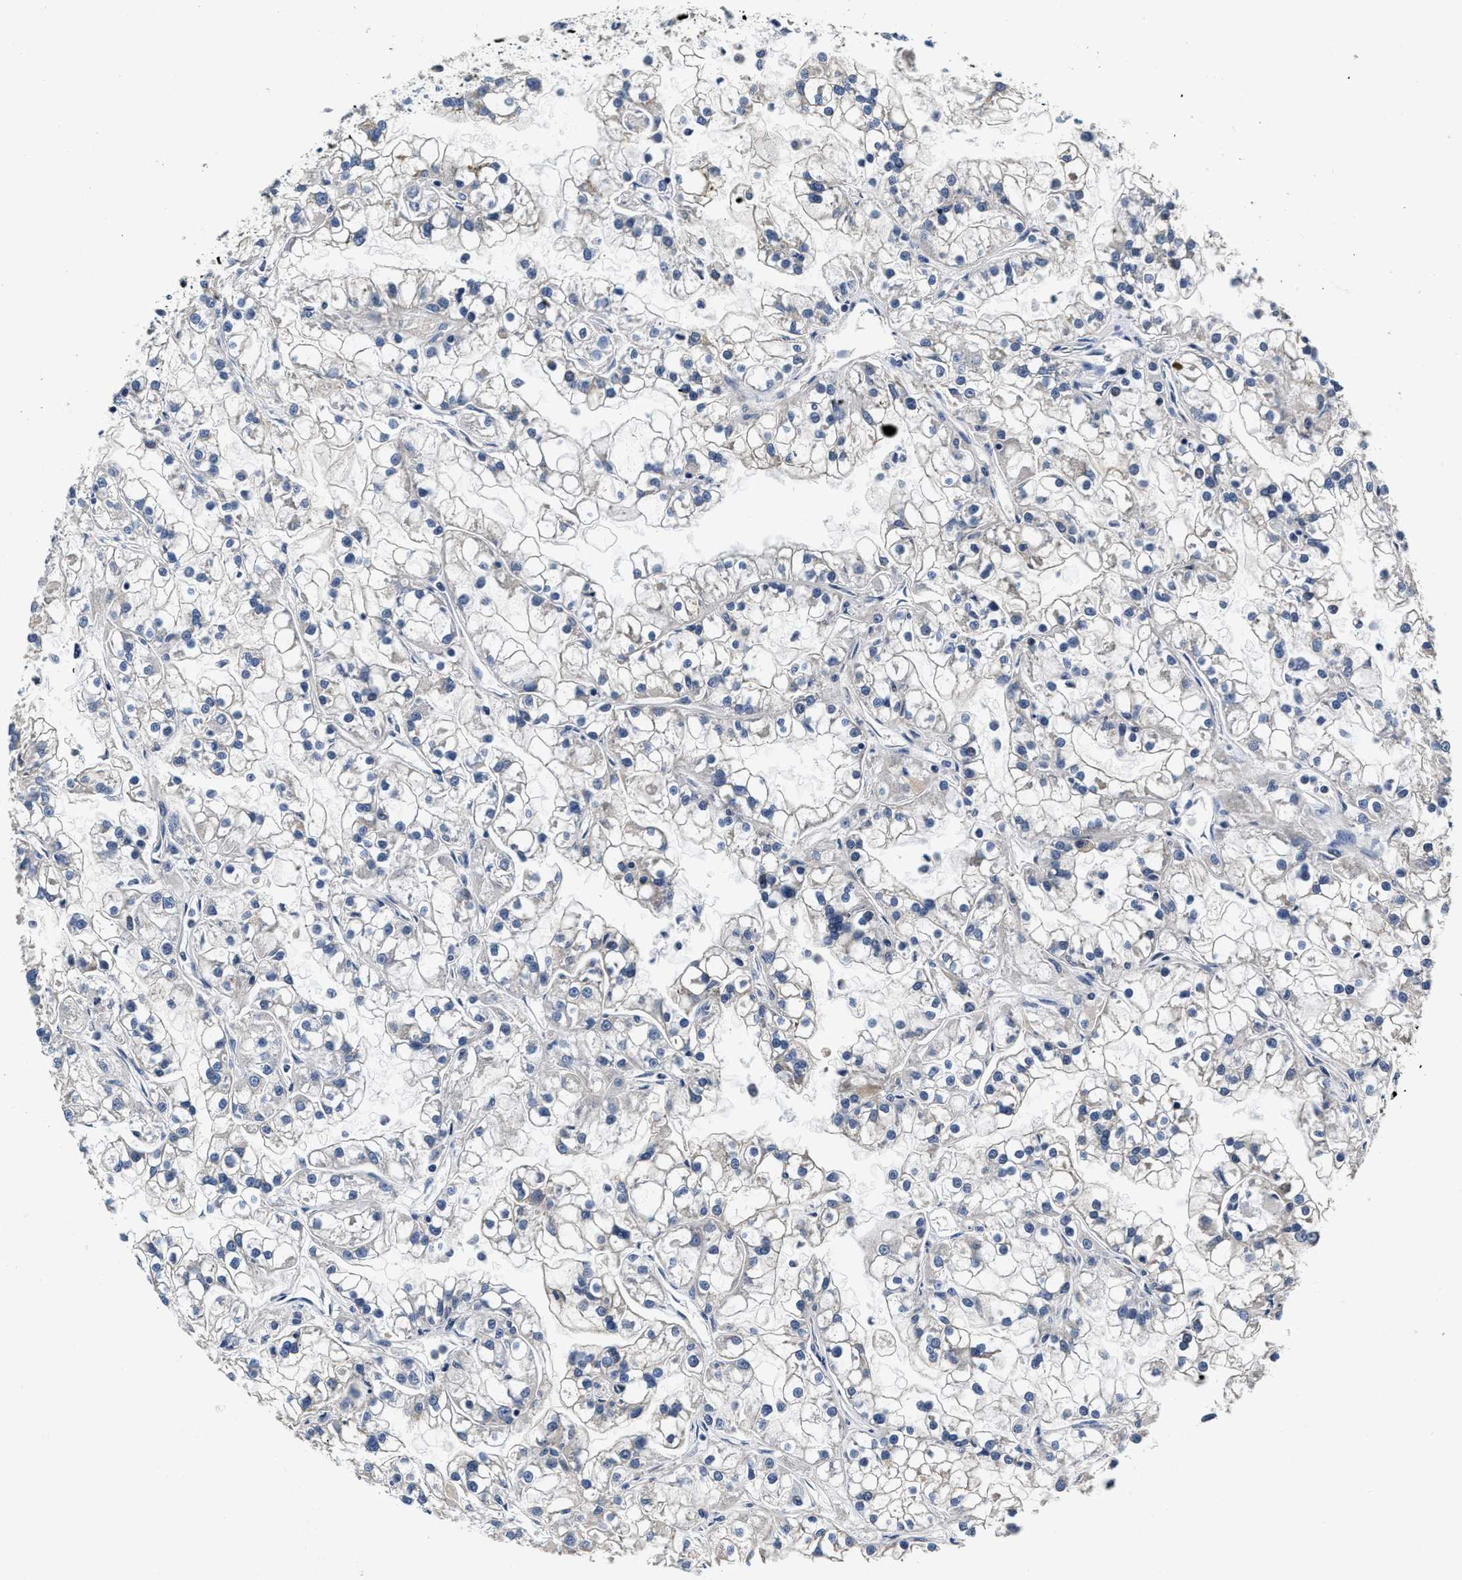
{"staining": {"intensity": "negative", "quantity": "none", "location": "none"}, "tissue": "renal cancer", "cell_type": "Tumor cells", "image_type": "cancer", "snomed": [{"axis": "morphology", "description": "Adenocarcinoma, NOS"}, {"axis": "topography", "description": "Kidney"}], "caption": "A high-resolution micrograph shows immunohistochemistry (IHC) staining of renal cancer (adenocarcinoma), which demonstrates no significant staining in tumor cells. (Stains: DAB (3,3'-diaminobenzidine) immunohistochemistry (IHC) with hematoxylin counter stain, Microscopy: brightfield microscopy at high magnification).", "gene": "ABCG8", "patient": {"sex": "female", "age": 52}}